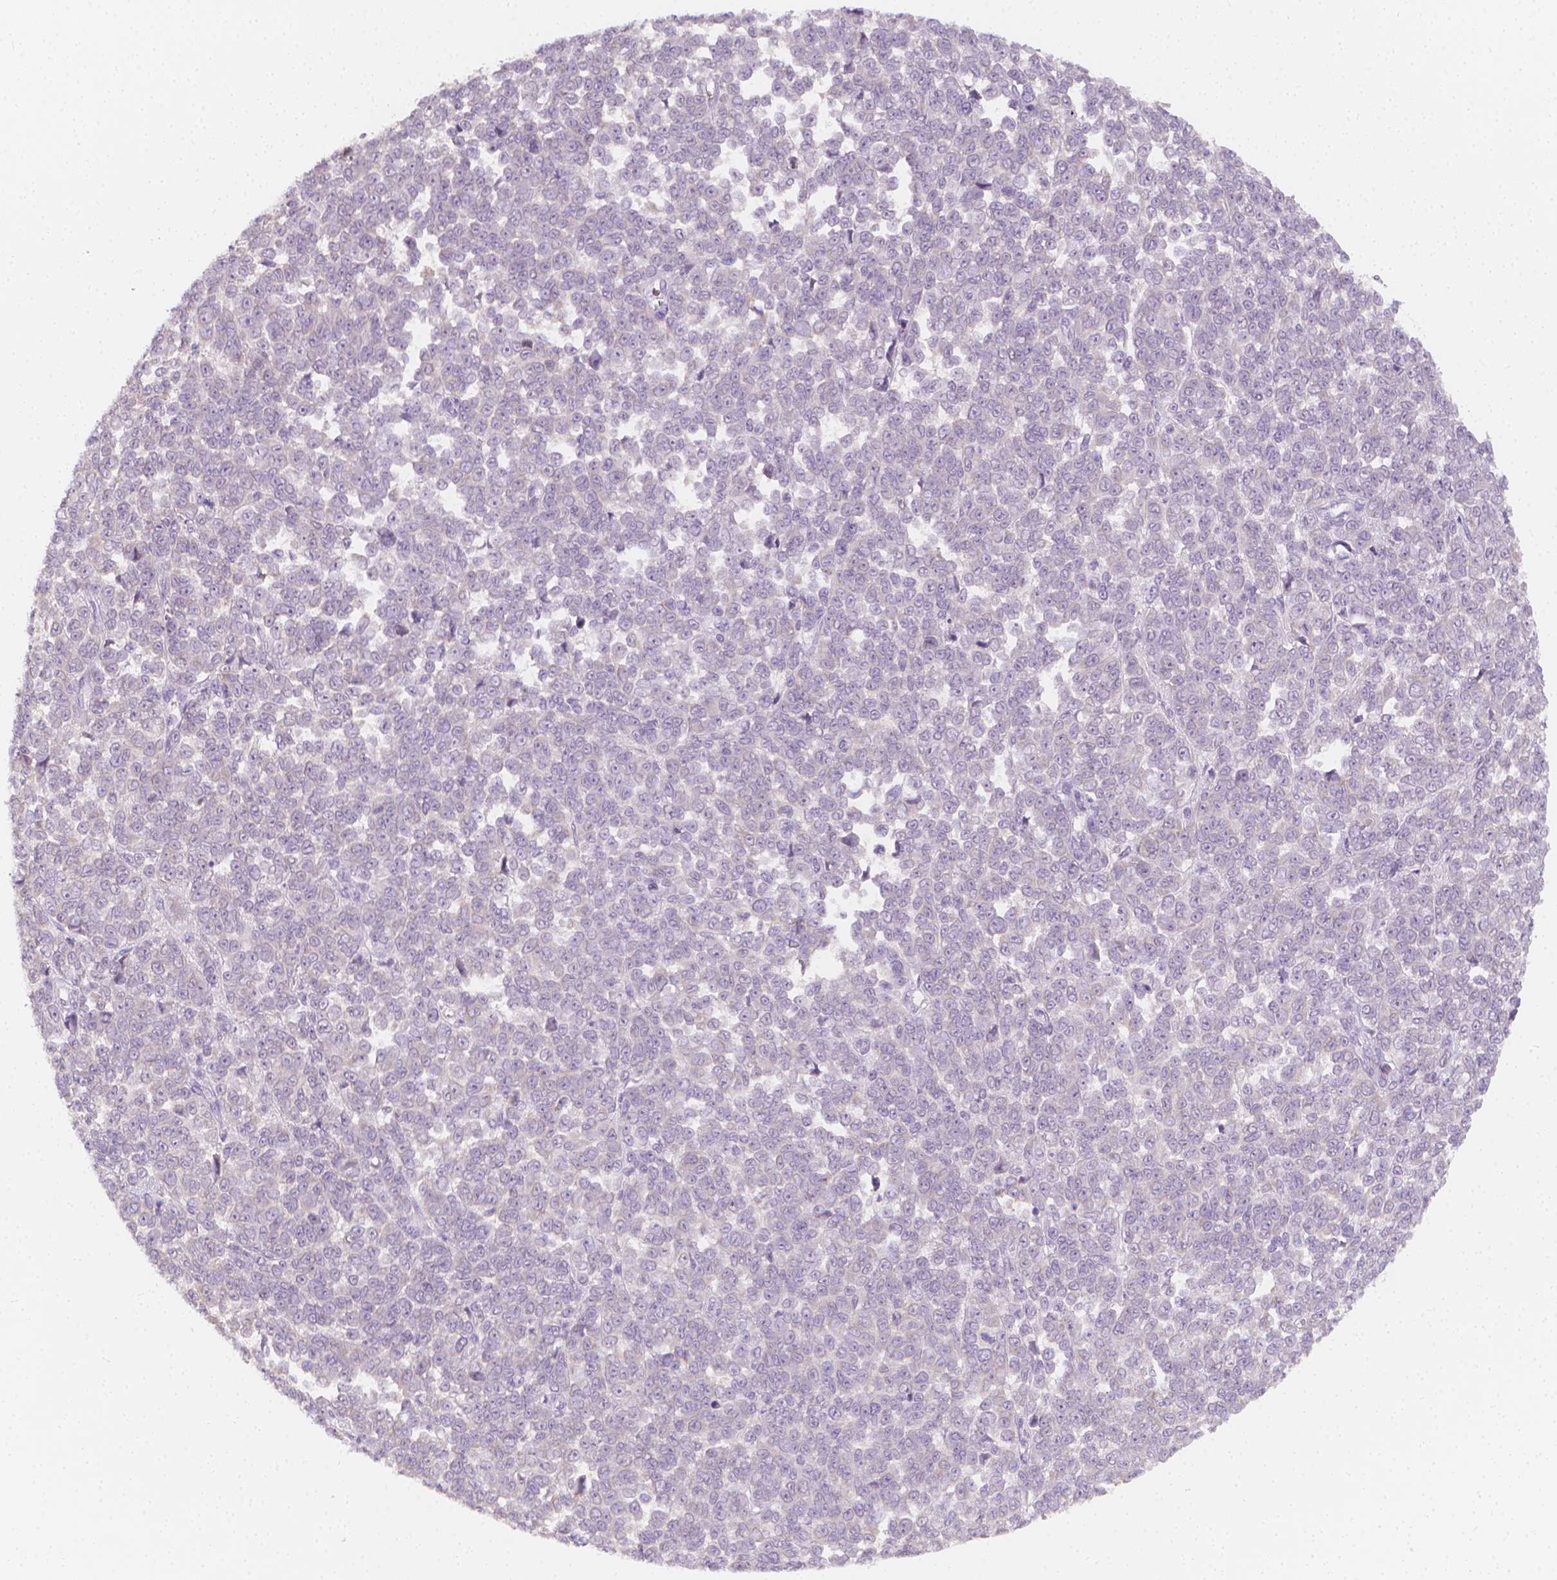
{"staining": {"intensity": "negative", "quantity": "none", "location": "none"}, "tissue": "melanoma", "cell_type": "Tumor cells", "image_type": "cancer", "snomed": [{"axis": "morphology", "description": "Malignant melanoma, NOS"}, {"axis": "topography", "description": "Skin"}], "caption": "Immunohistochemistry of malignant melanoma demonstrates no expression in tumor cells.", "gene": "RBFOX1", "patient": {"sex": "female", "age": 95}}